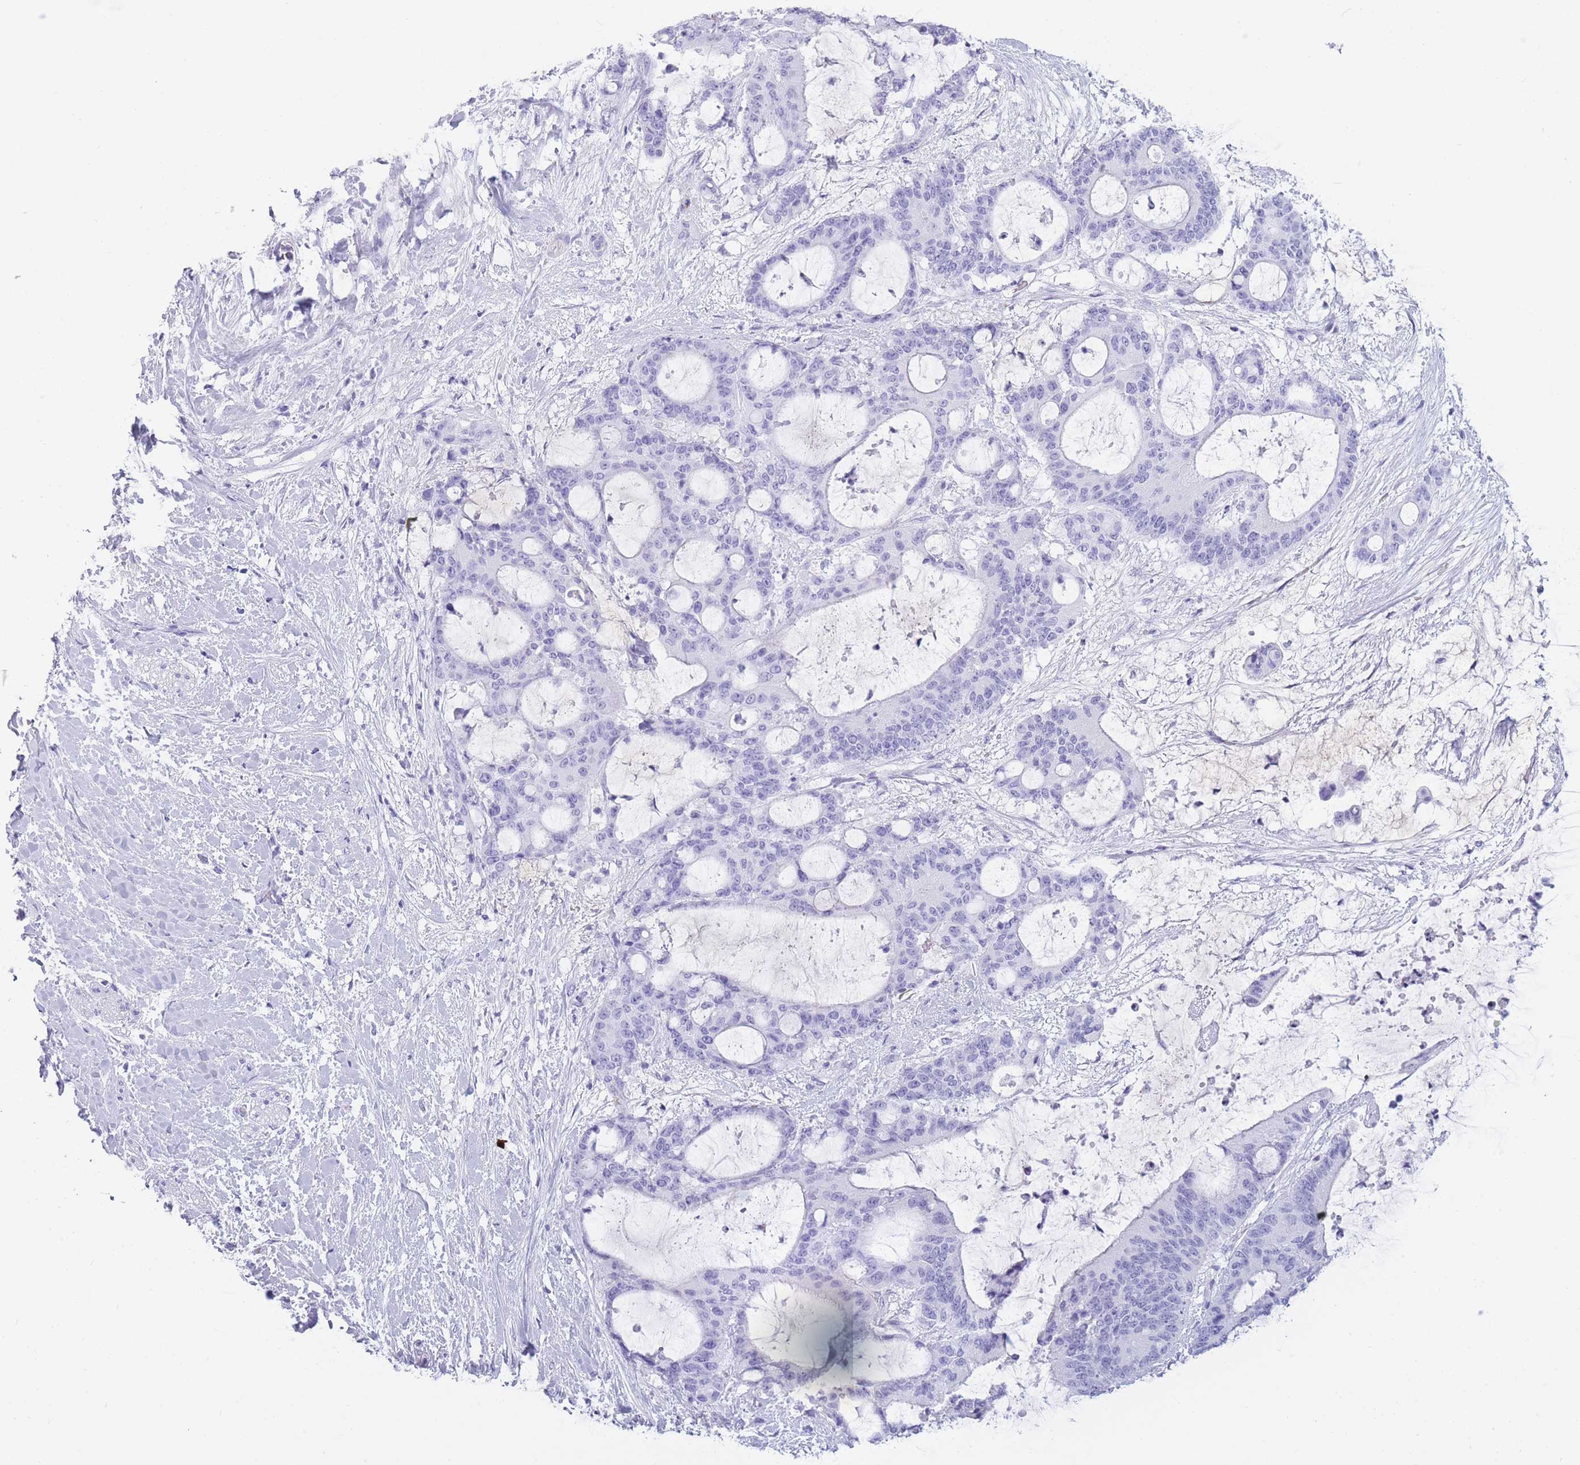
{"staining": {"intensity": "negative", "quantity": "none", "location": "none"}, "tissue": "liver cancer", "cell_type": "Tumor cells", "image_type": "cancer", "snomed": [{"axis": "morphology", "description": "Normal tissue, NOS"}, {"axis": "morphology", "description": "Cholangiocarcinoma"}, {"axis": "topography", "description": "Liver"}, {"axis": "topography", "description": "Peripheral nerve tissue"}], "caption": "Tumor cells show no significant positivity in cholangiocarcinoma (liver). The staining was performed using DAB (3,3'-diaminobenzidine) to visualize the protein expression in brown, while the nuclei were stained in blue with hematoxylin (Magnification: 20x).", "gene": "TNFSF11", "patient": {"sex": "female", "age": 73}}